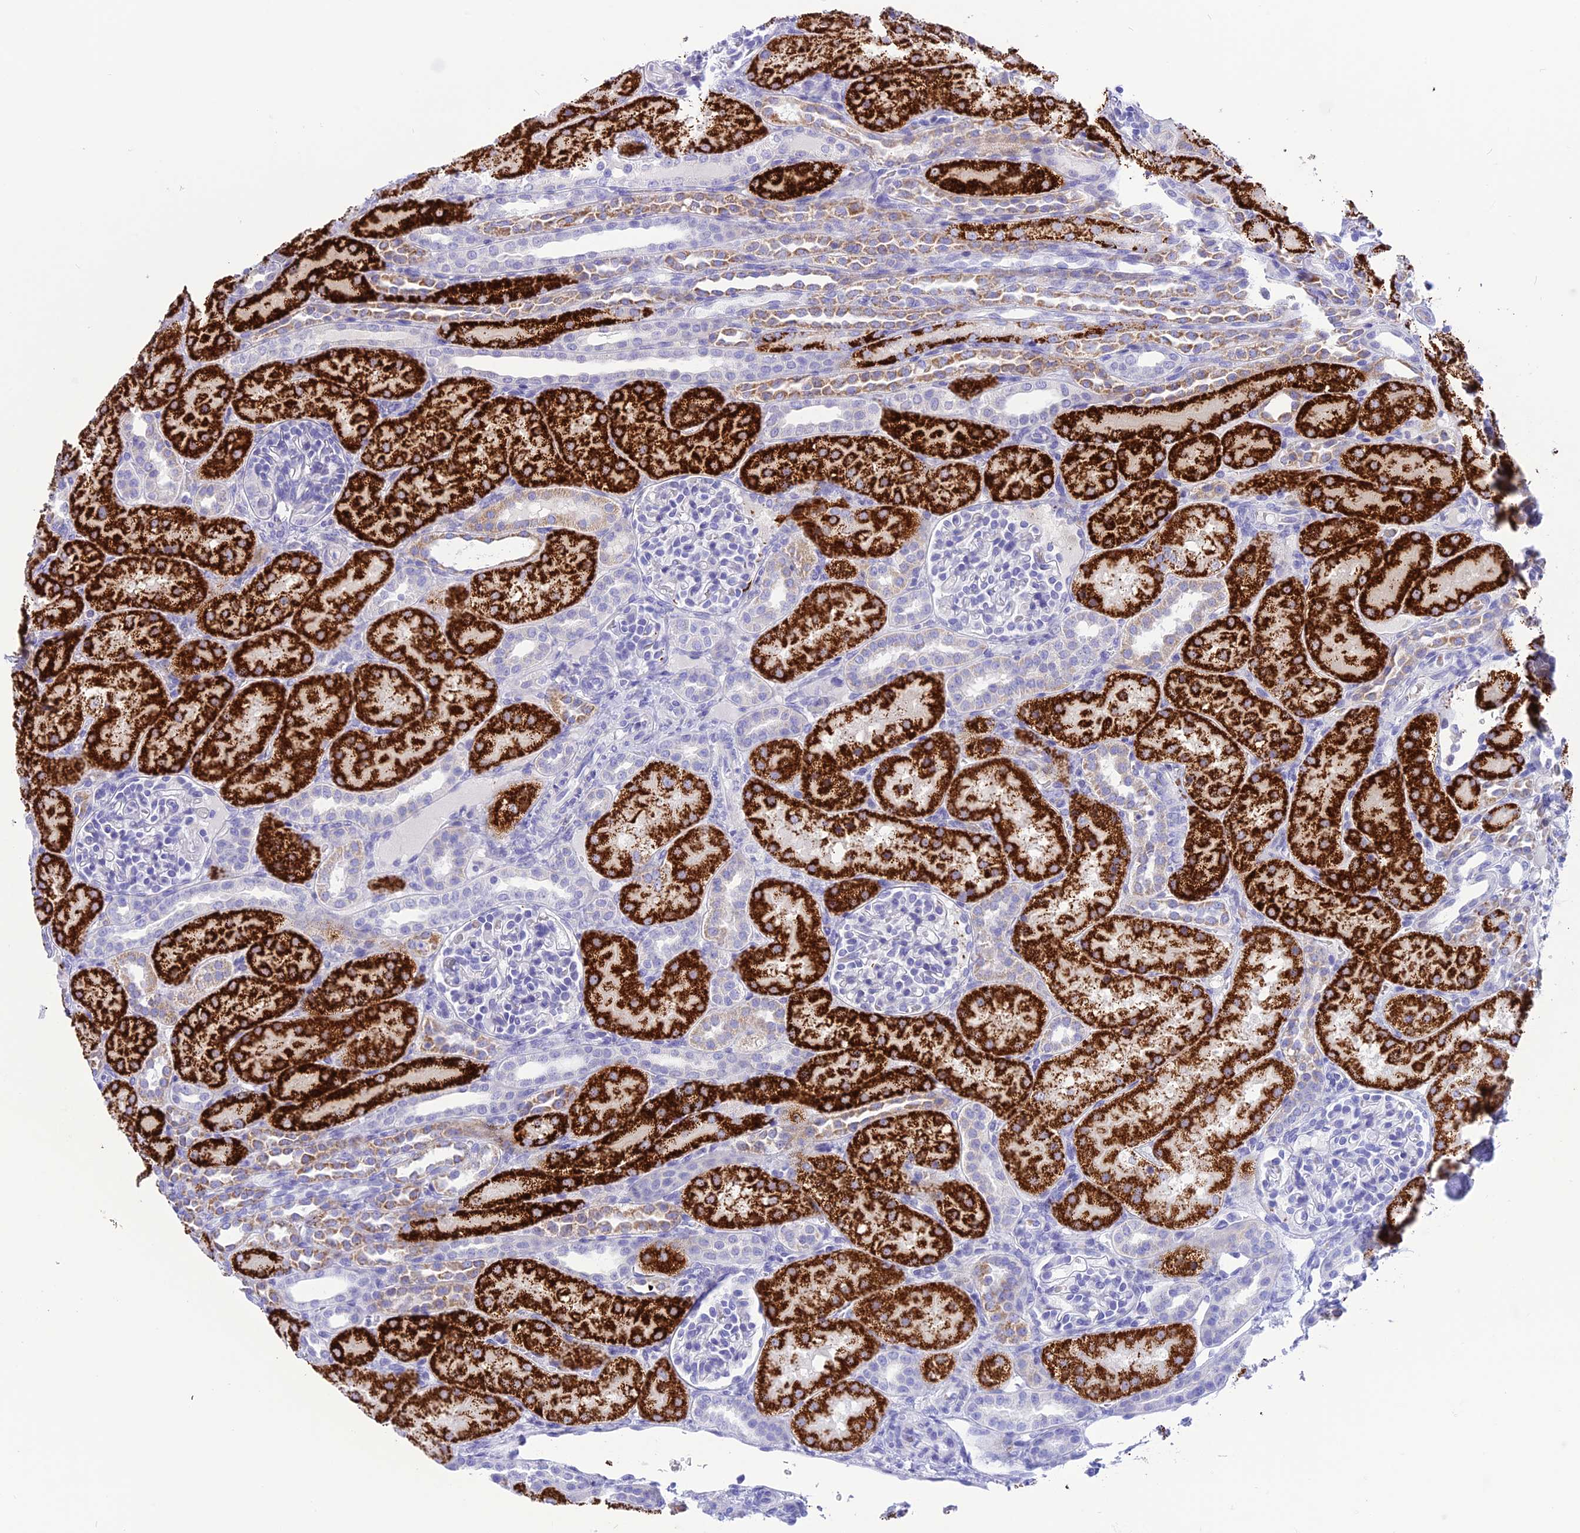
{"staining": {"intensity": "negative", "quantity": "none", "location": "none"}, "tissue": "kidney", "cell_type": "Cells in glomeruli", "image_type": "normal", "snomed": [{"axis": "morphology", "description": "Normal tissue, NOS"}, {"axis": "topography", "description": "Kidney"}], "caption": "A high-resolution histopathology image shows immunohistochemistry (IHC) staining of benign kidney, which displays no significant positivity in cells in glomeruli.", "gene": "GLYATL1B", "patient": {"sex": "male", "age": 1}}